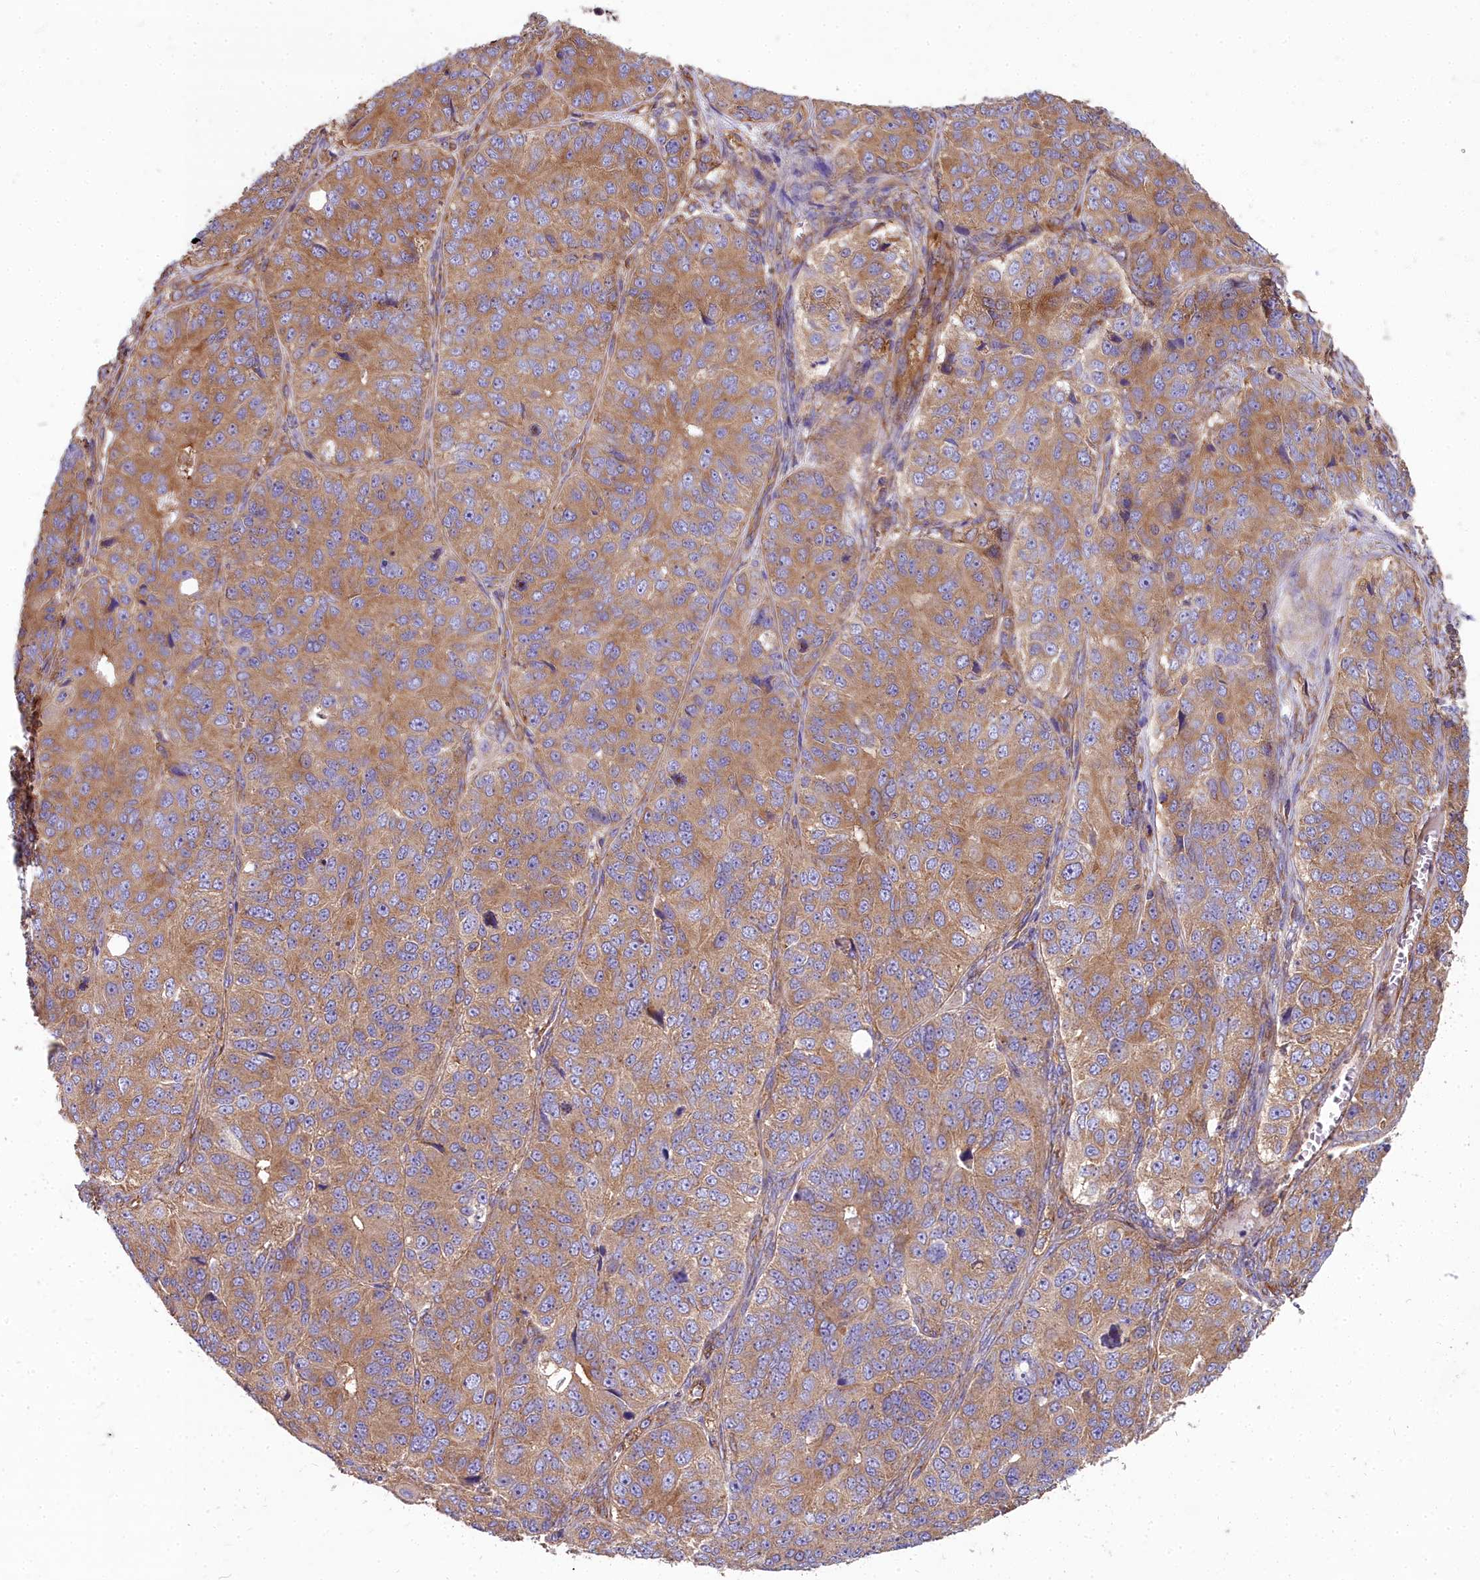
{"staining": {"intensity": "moderate", "quantity": ">75%", "location": "cytoplasmic/membranous"}, "tissue": "ovarian cancer", "cell_type": "Tumor cells", "image_type": "cancer", "snomed": [{"axis": "morphology", "description": "Carcinoma, endometroid"}, {"axis": "topography", "description": "Ovary"}], "caption": "Immunohistochemistry (IHC) staining of ovarian cancer, which shows medium levels of moderate cytoplasmic/membranous staining in about >75% of tumor cells indicating moderate cytoplasmic/membranous protein staining. The staining was performed using DAB (brown) for protein detection and nuclei were counterstained in hematoxylin (blue).", "gene": "DCTN3", "patient": {"sex": "female", "age": 51}}